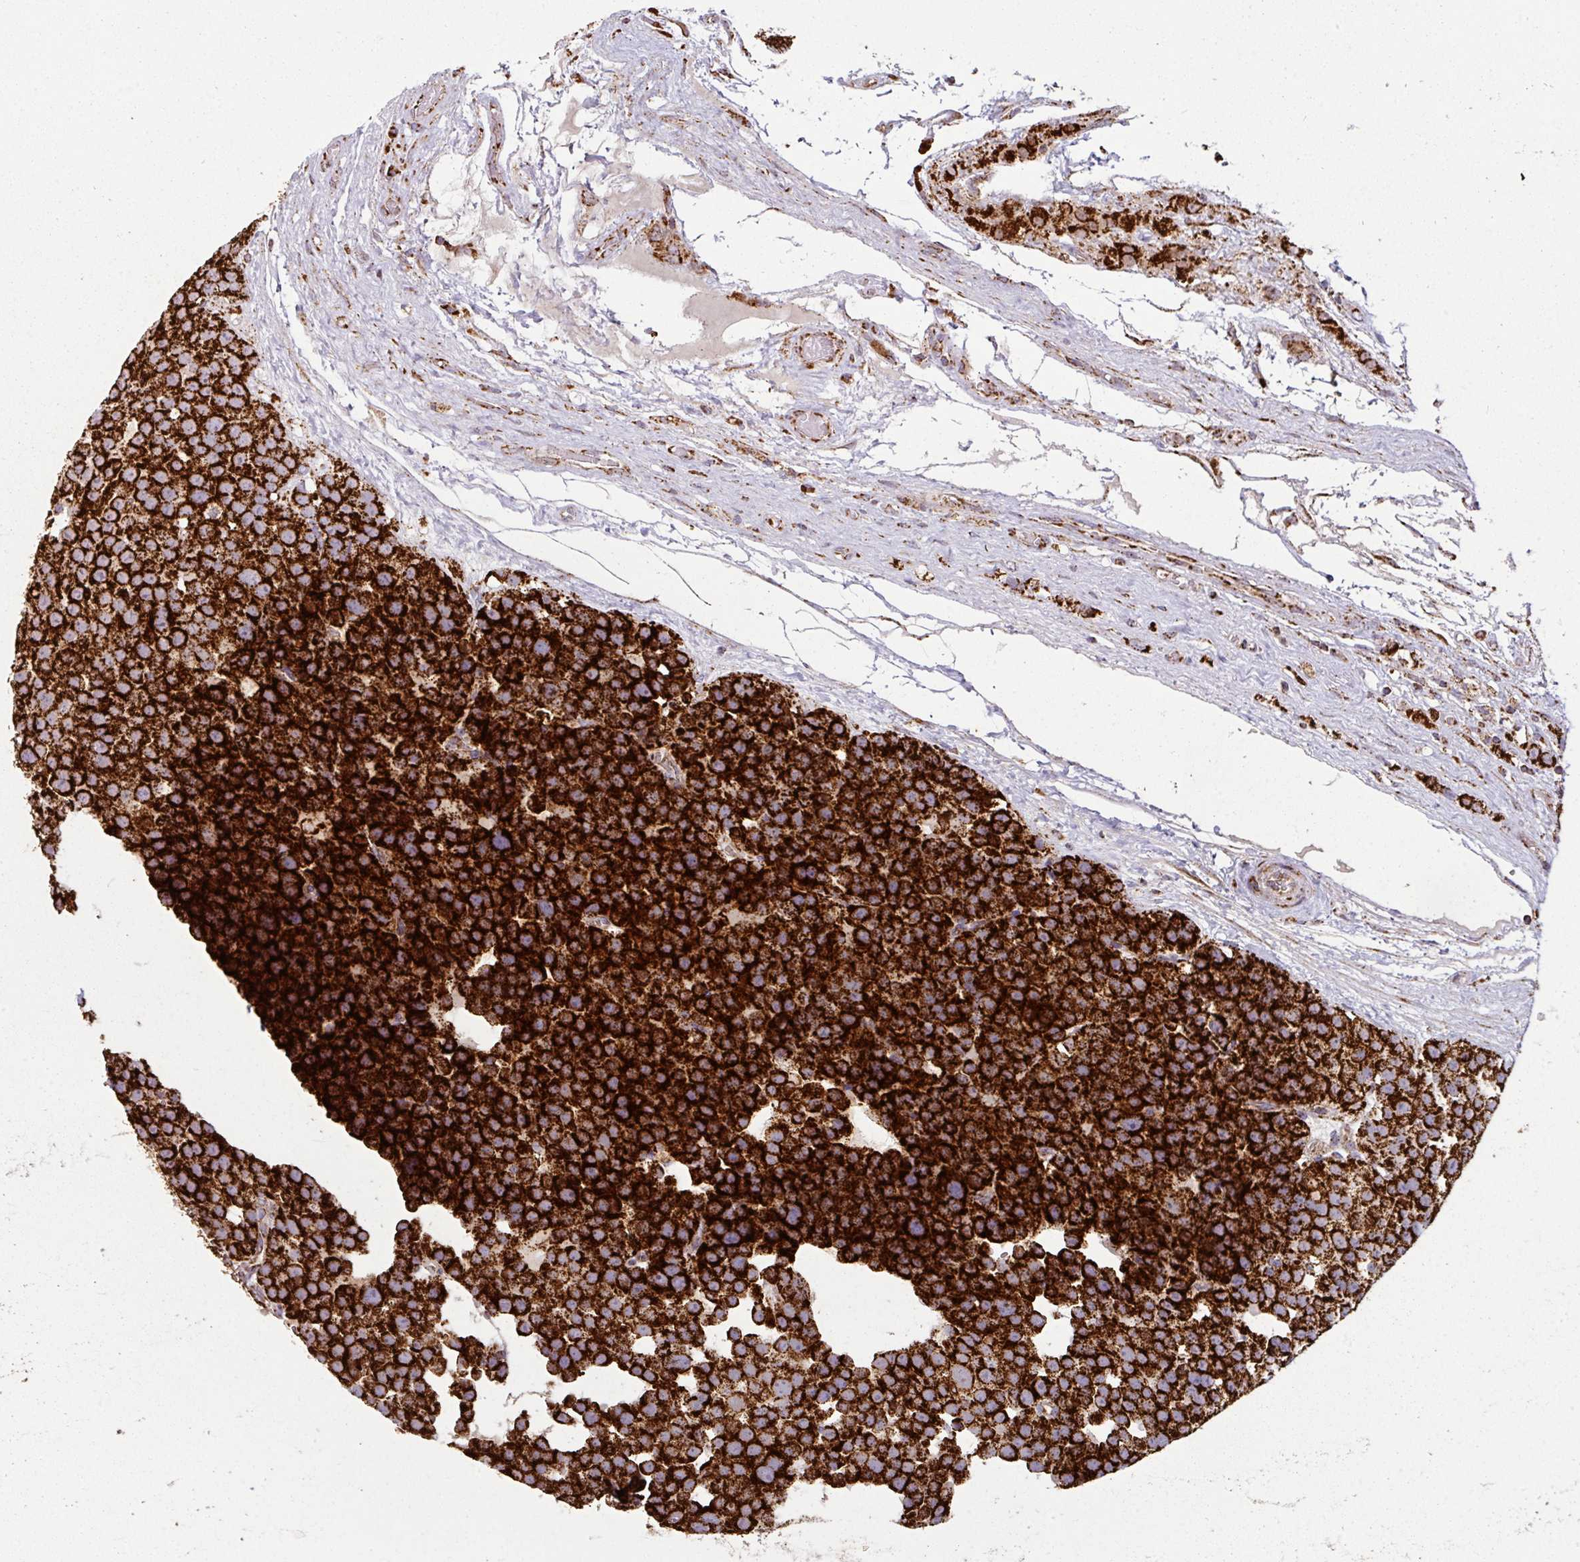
{"staining": {"intensity": "strong", "quantity": ">75%", "location": "cytoplasmic/membranous"}, "tissue": "testis cancer", "cell_type": "Tumor cells", "image_type": "cancer", "snomed": [{"axis": "morphology", "description": "Seminoma, NOS"}, {"axis": "topography", "description": "Testis"}], "caption": "Strong cytoplasmic/membranous protein staining is seen in about >75% of tumor cells in testis cancer. The staining was performed using DAB, with brown indicating positive protein expression. Nuclei are stained blue with hematoxylin.", "gene": "TRAP1", "patient": {"sex": "male", "age": 71}}